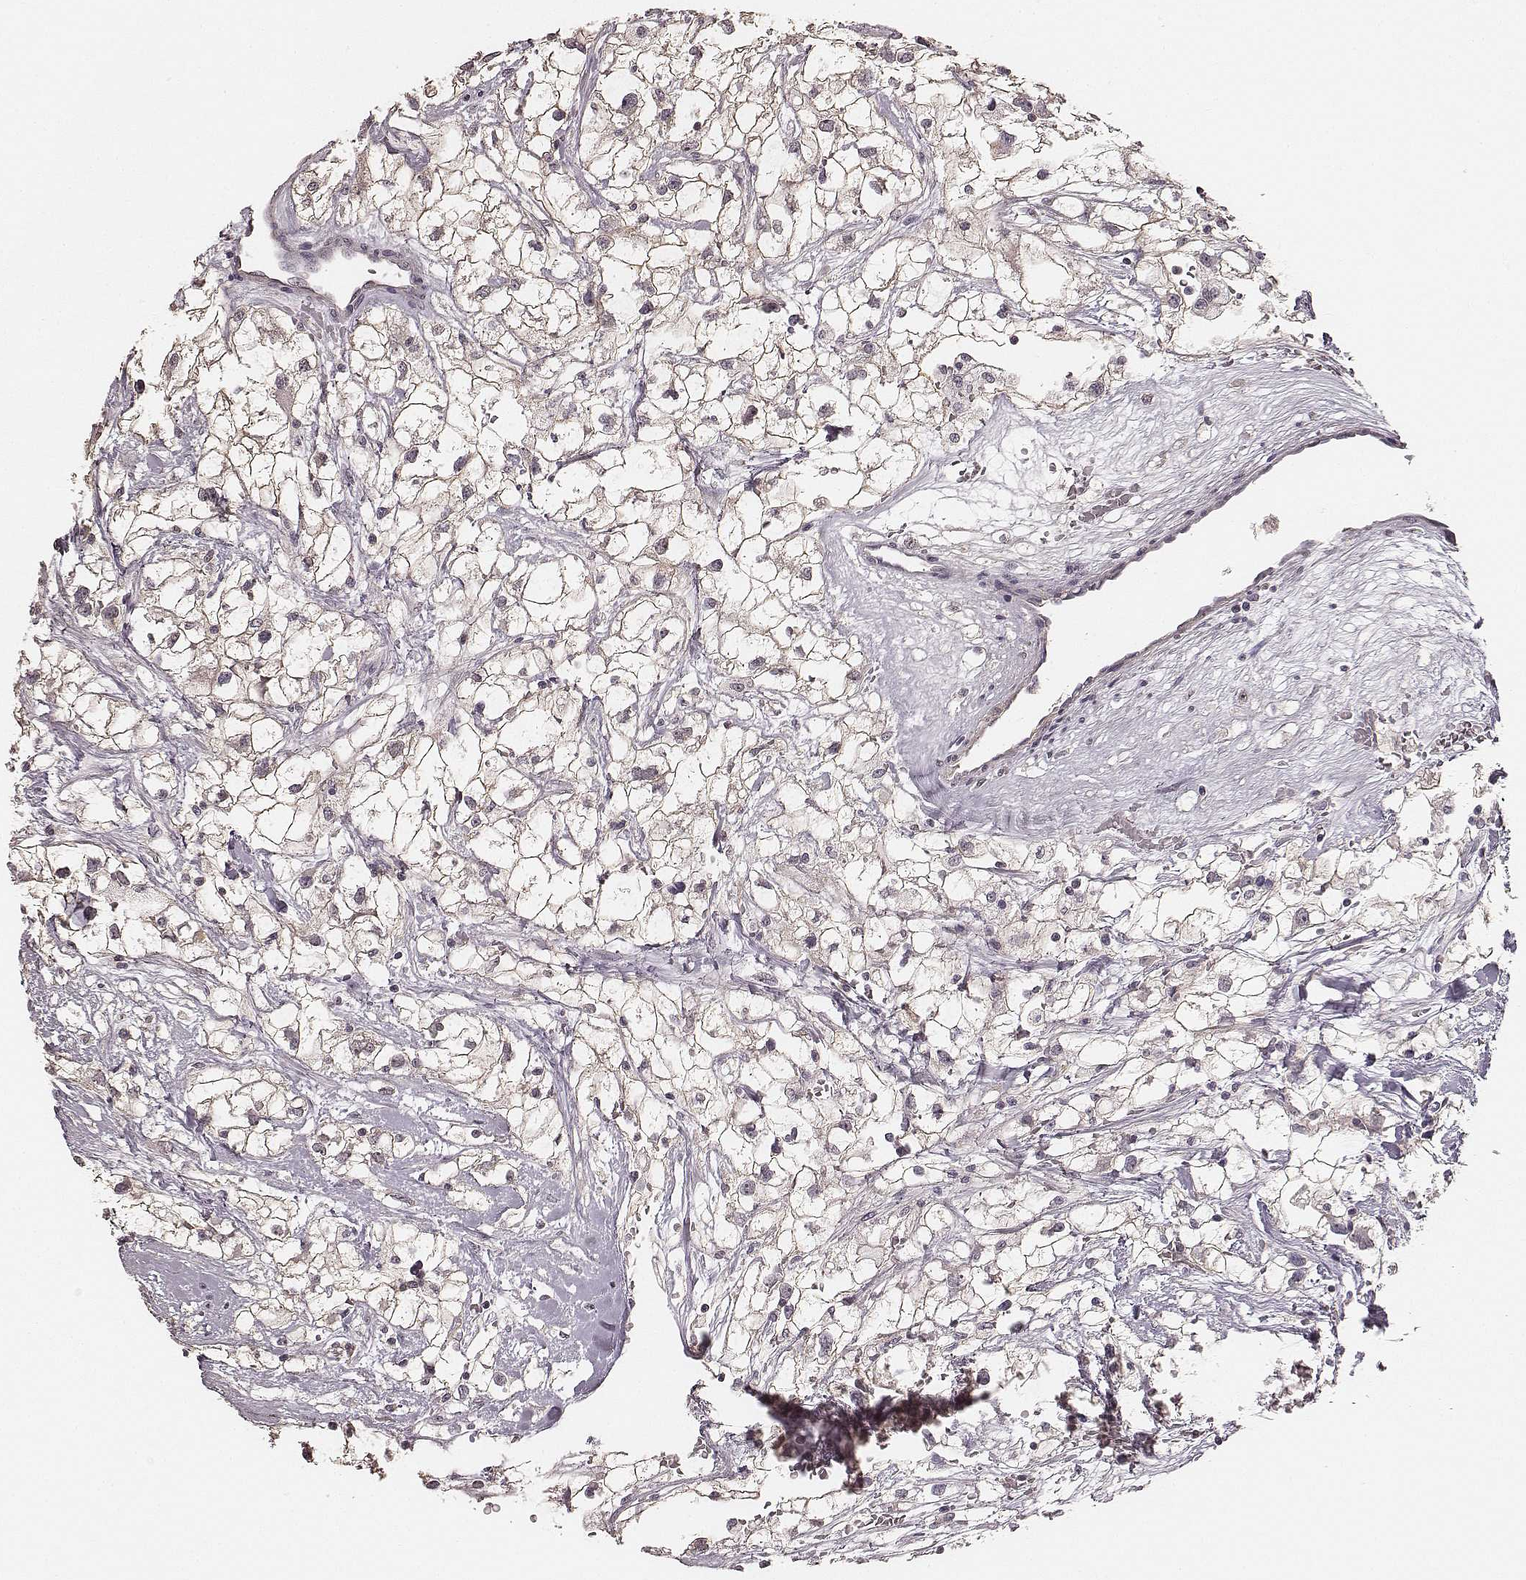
{"staining": {"intensity": "weak", "quantity": ">75%", "location": "cytoplasmic/membranous"}, "tissue": "renal cancer", "cell_type": "Tumor cells", "image_type": "cancer", "snomed": [{"axis": "morphology", "description": "Adenocarcinoma, NOS"}, {"axis": "topography", "description": "Kidney"}], "caption": "A photomicrograph of renal adenocarcinoma stained for a protein exhibits weak cytoplasmic/membranous brown staining in tumor cells.", "gene": "LY6K", "patient": {"sex": "male", "age": 59}}